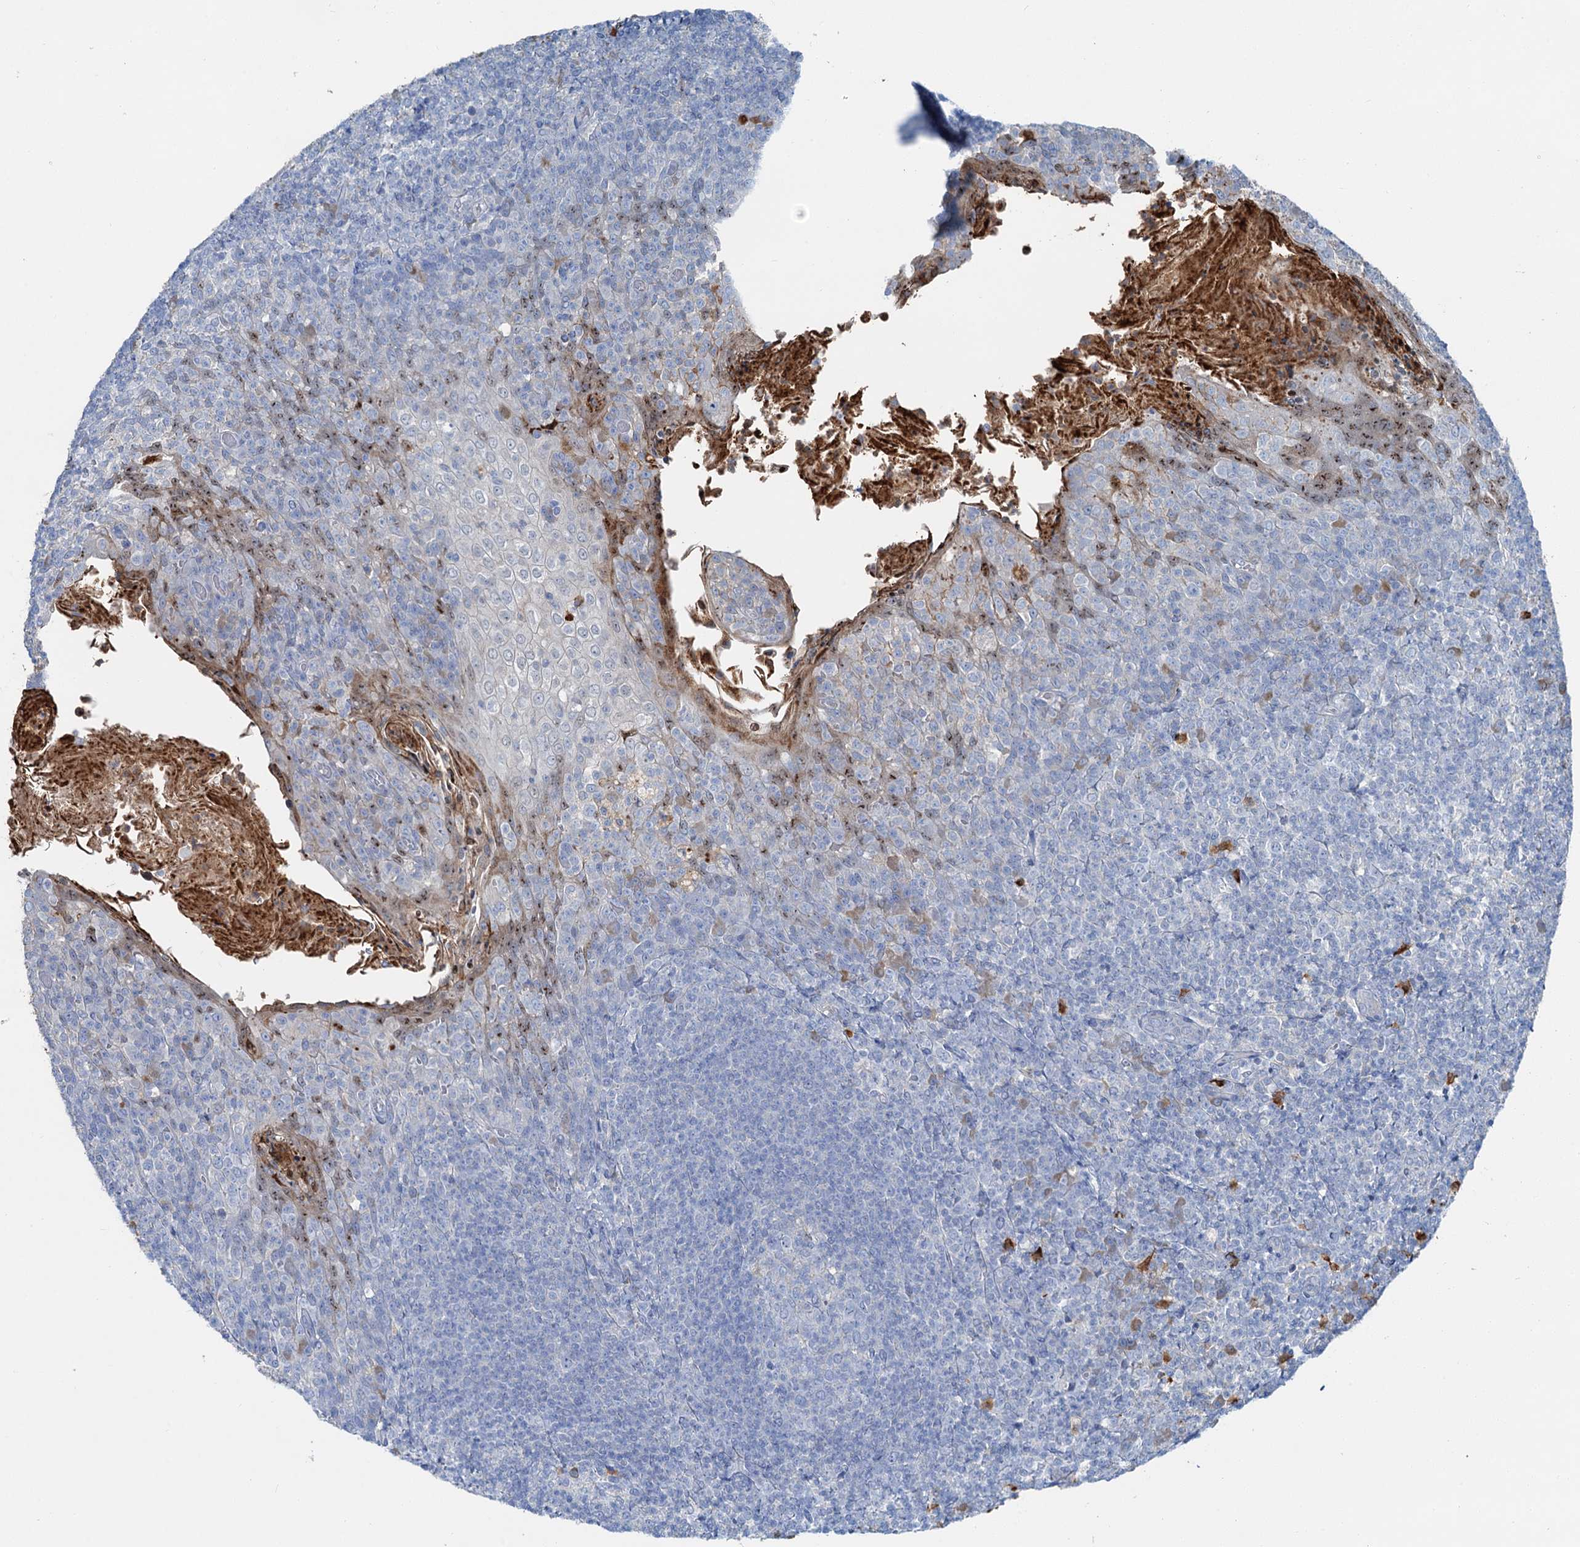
{"staining": {"intensity": "negative", "quantity": "none", "location": "none"}, "tissue": "tonsil", "cell_type": "Germinal center cells", "image_type": "normal", "snomed": [{"axis": "morphology", "description": "Normal tissue, NOS"}, {"axis": "topography", "description": "Tonsil"}], "caption": "This is a image of immunohistochemistry staining of unremarkable tonsil, which shows no expression in germinal center cells.", "gene": "OTOA", "patient": {"sex": "female", "age": 10}}